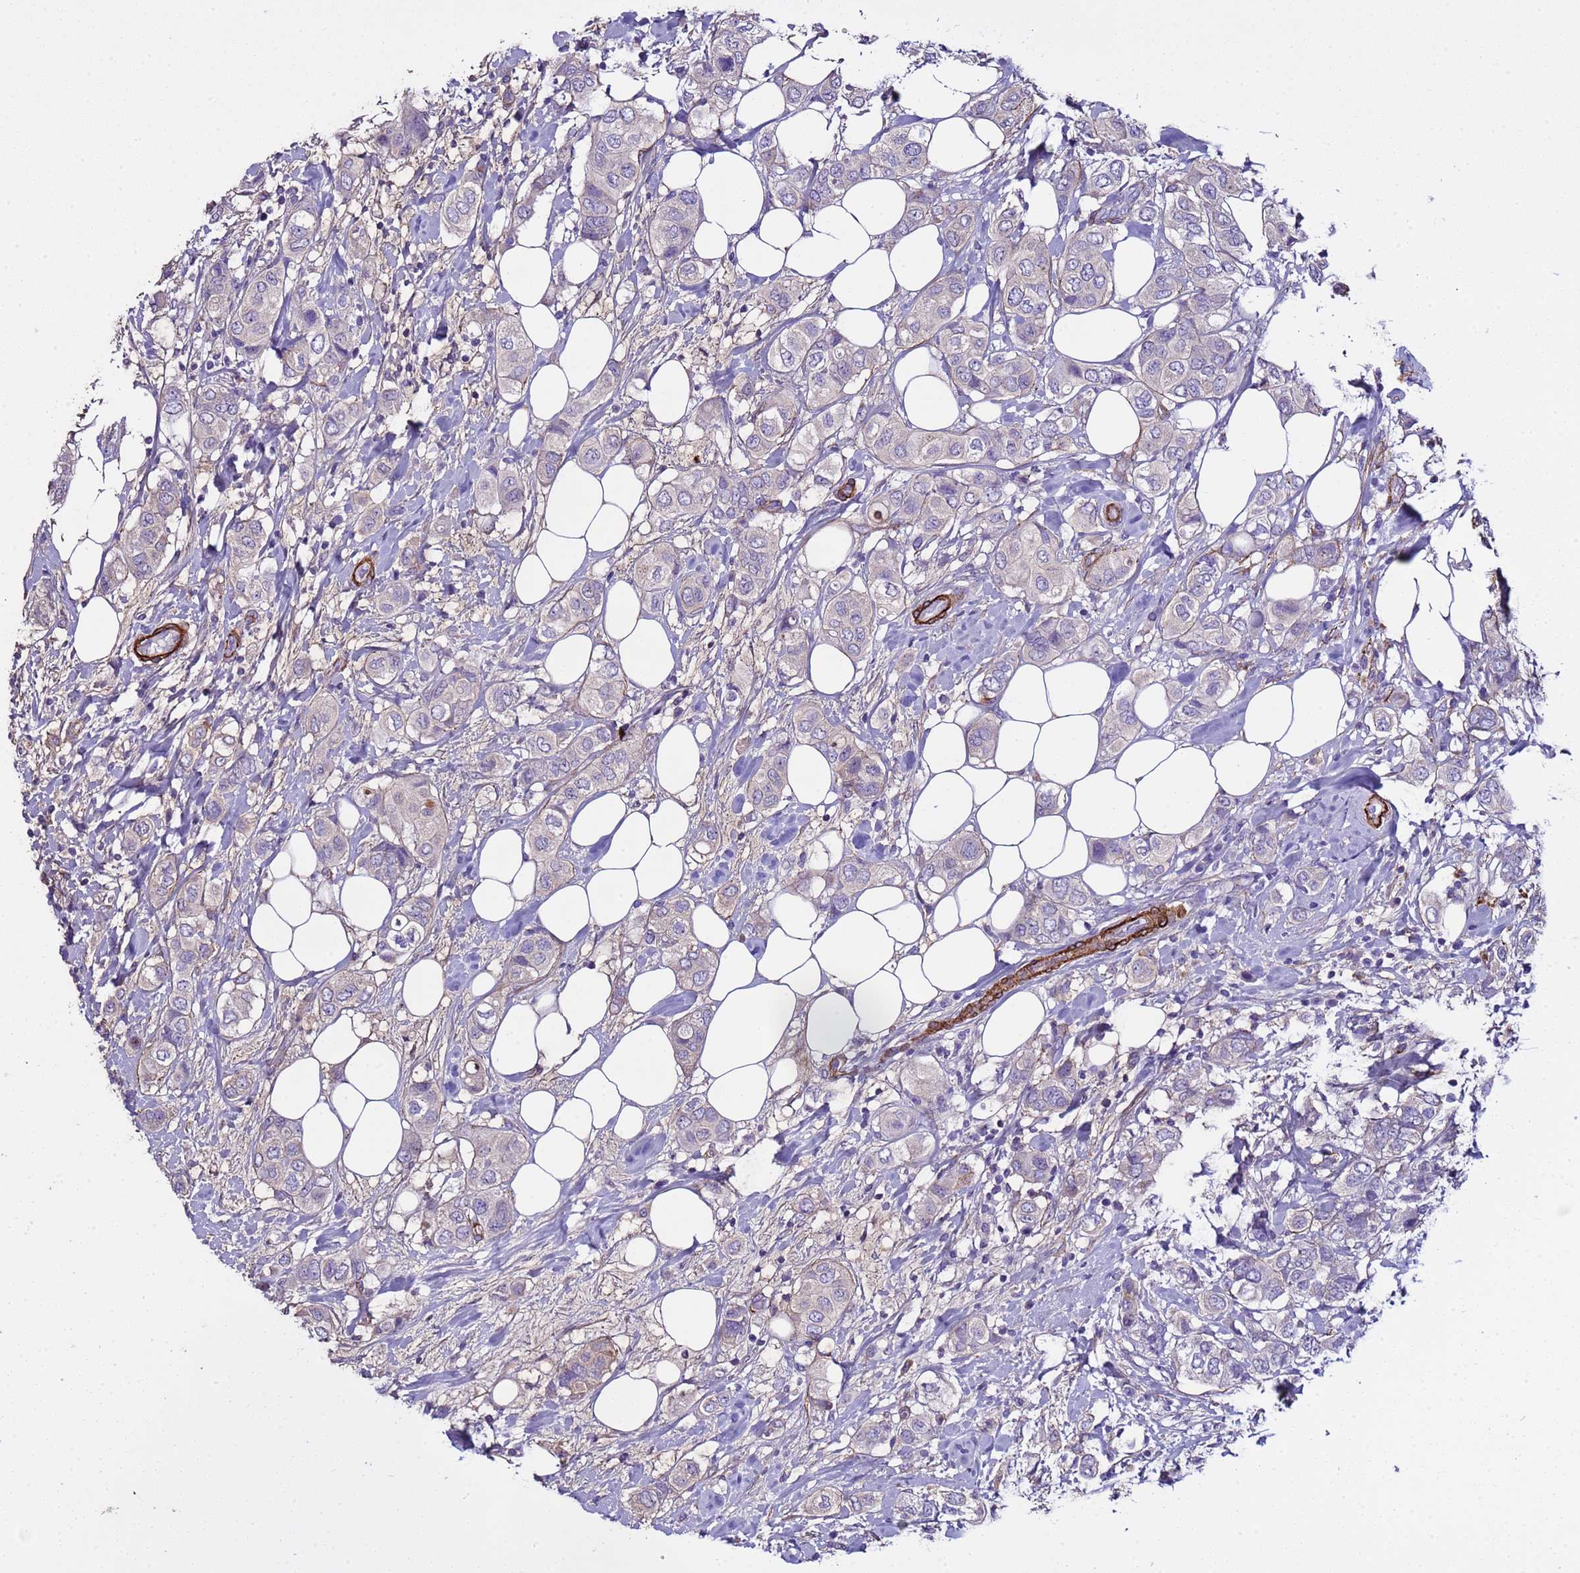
{"staining": {"intensity": "negative", "quantity": "none", "location": "none"}, "tissue": "breast cancer", "cell_type": "Tumor cells", "image_type": "cancer", "snomed": [{"axis": "morphology", "description": "Lobular carcinoma"}, {"axis": "topography", "description": "Breast"}], "caption": "Human lobular carcinoma (breast) stained for a protein using IHC shows no expression in tumor cells.", "gene": "RABL2B", "patient": {"sex": "female", "age": 51}}